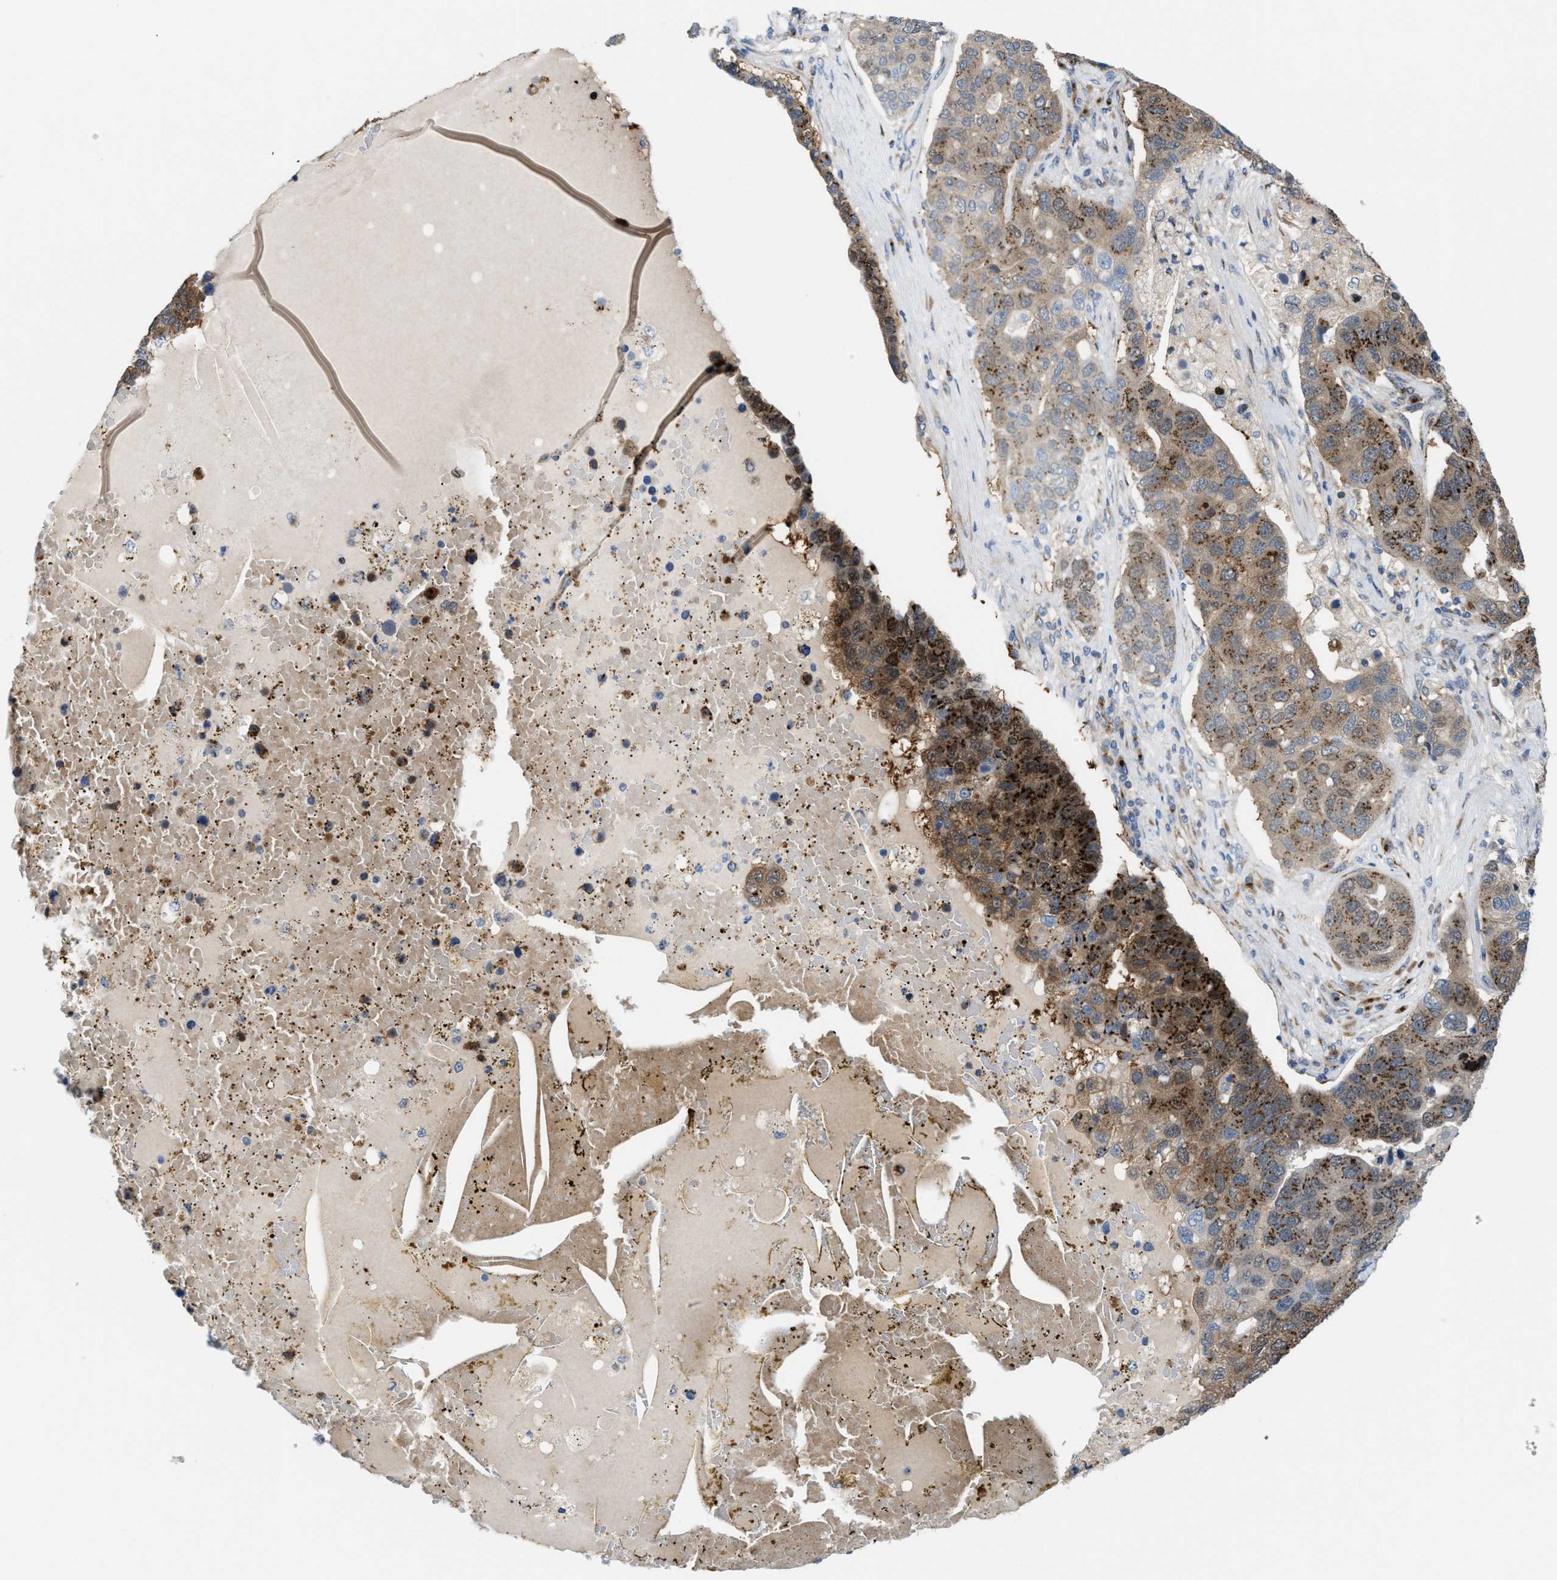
{"staining": {"intensity": "moderate", "quantity": ">75%", "location": "cytoplasmic/membranous"}, "tissue": "pancreatic cancer", "cell_type": "Tumor cells", "image_type": "cancer", "snomed": [{"axis": "morphology", "description": "Adenocarcinoma, NOS"}, {"axis": "topography", "description": "Pancreas"}], "caption": "High-power microscopy captured an immunohistochemistry (IHC) image of pancreatic adenocarcinoma, revealing moderate cytoplasmic/membranous expression in approximately >75% of tumor cells.", "gene": "SLC38A10", "patient": {"sex": "female", "age": 61}}